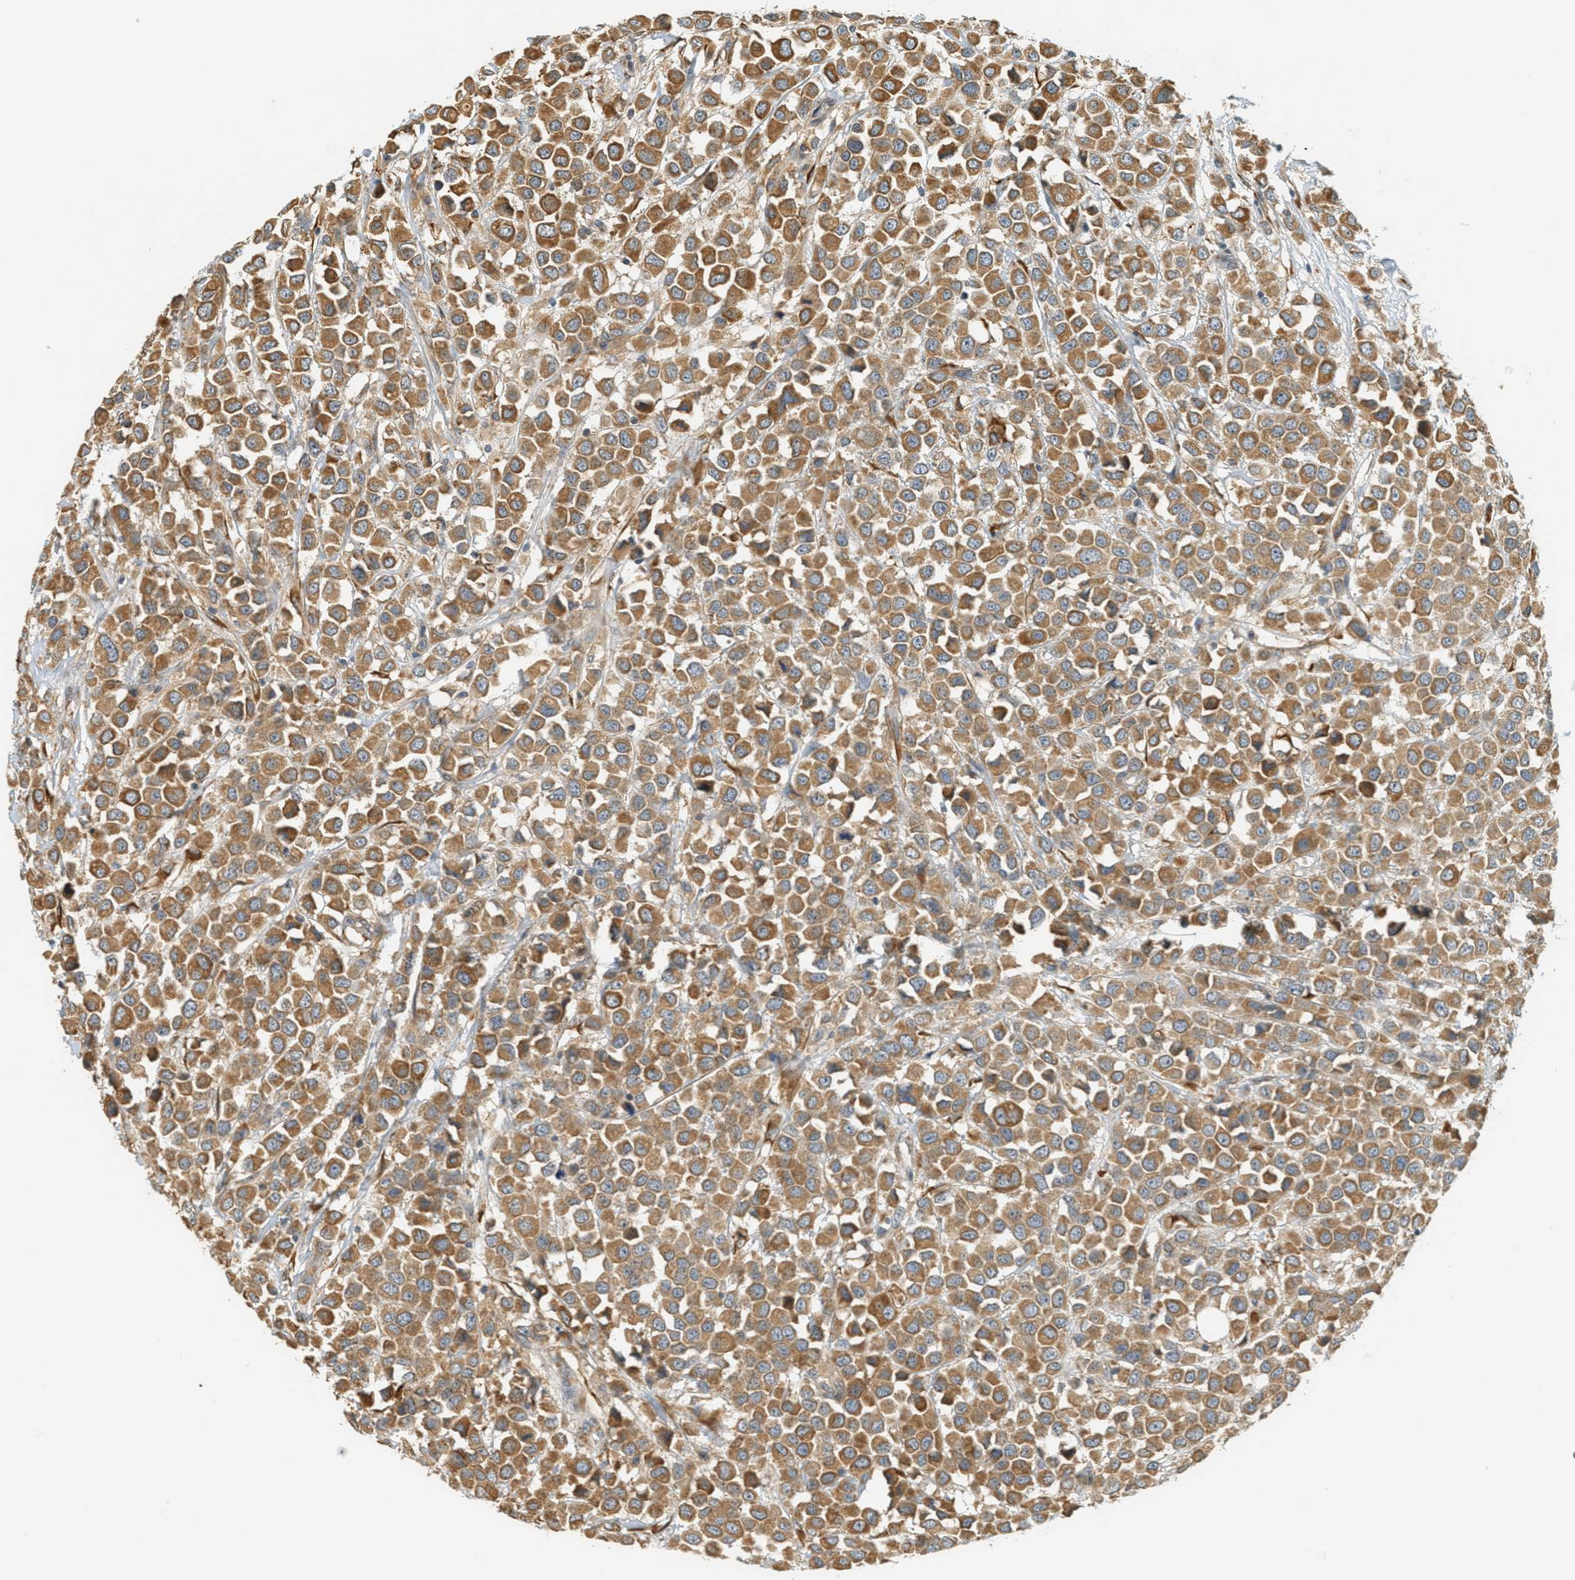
{"staining": {"intensity": "moderate", "quantity": ">75%", "location": "cytoplasmic/membranous"}, "tissue": "breast cancer", "cell_type": "Tumor cells", "image_type": "cancer", "snomed": [{"axis": "morphology", "description": "Duct carcinoma"}, {"axis": "topography", "description": "Breast"}], "caption": "A photomicrograph of breast cancer stained for a protein exhibits moderate cytoplasmic/membranous brown staining in tumor cells.", "gene": "PDK1", "patient": {"sex": "female", "age": 61}}